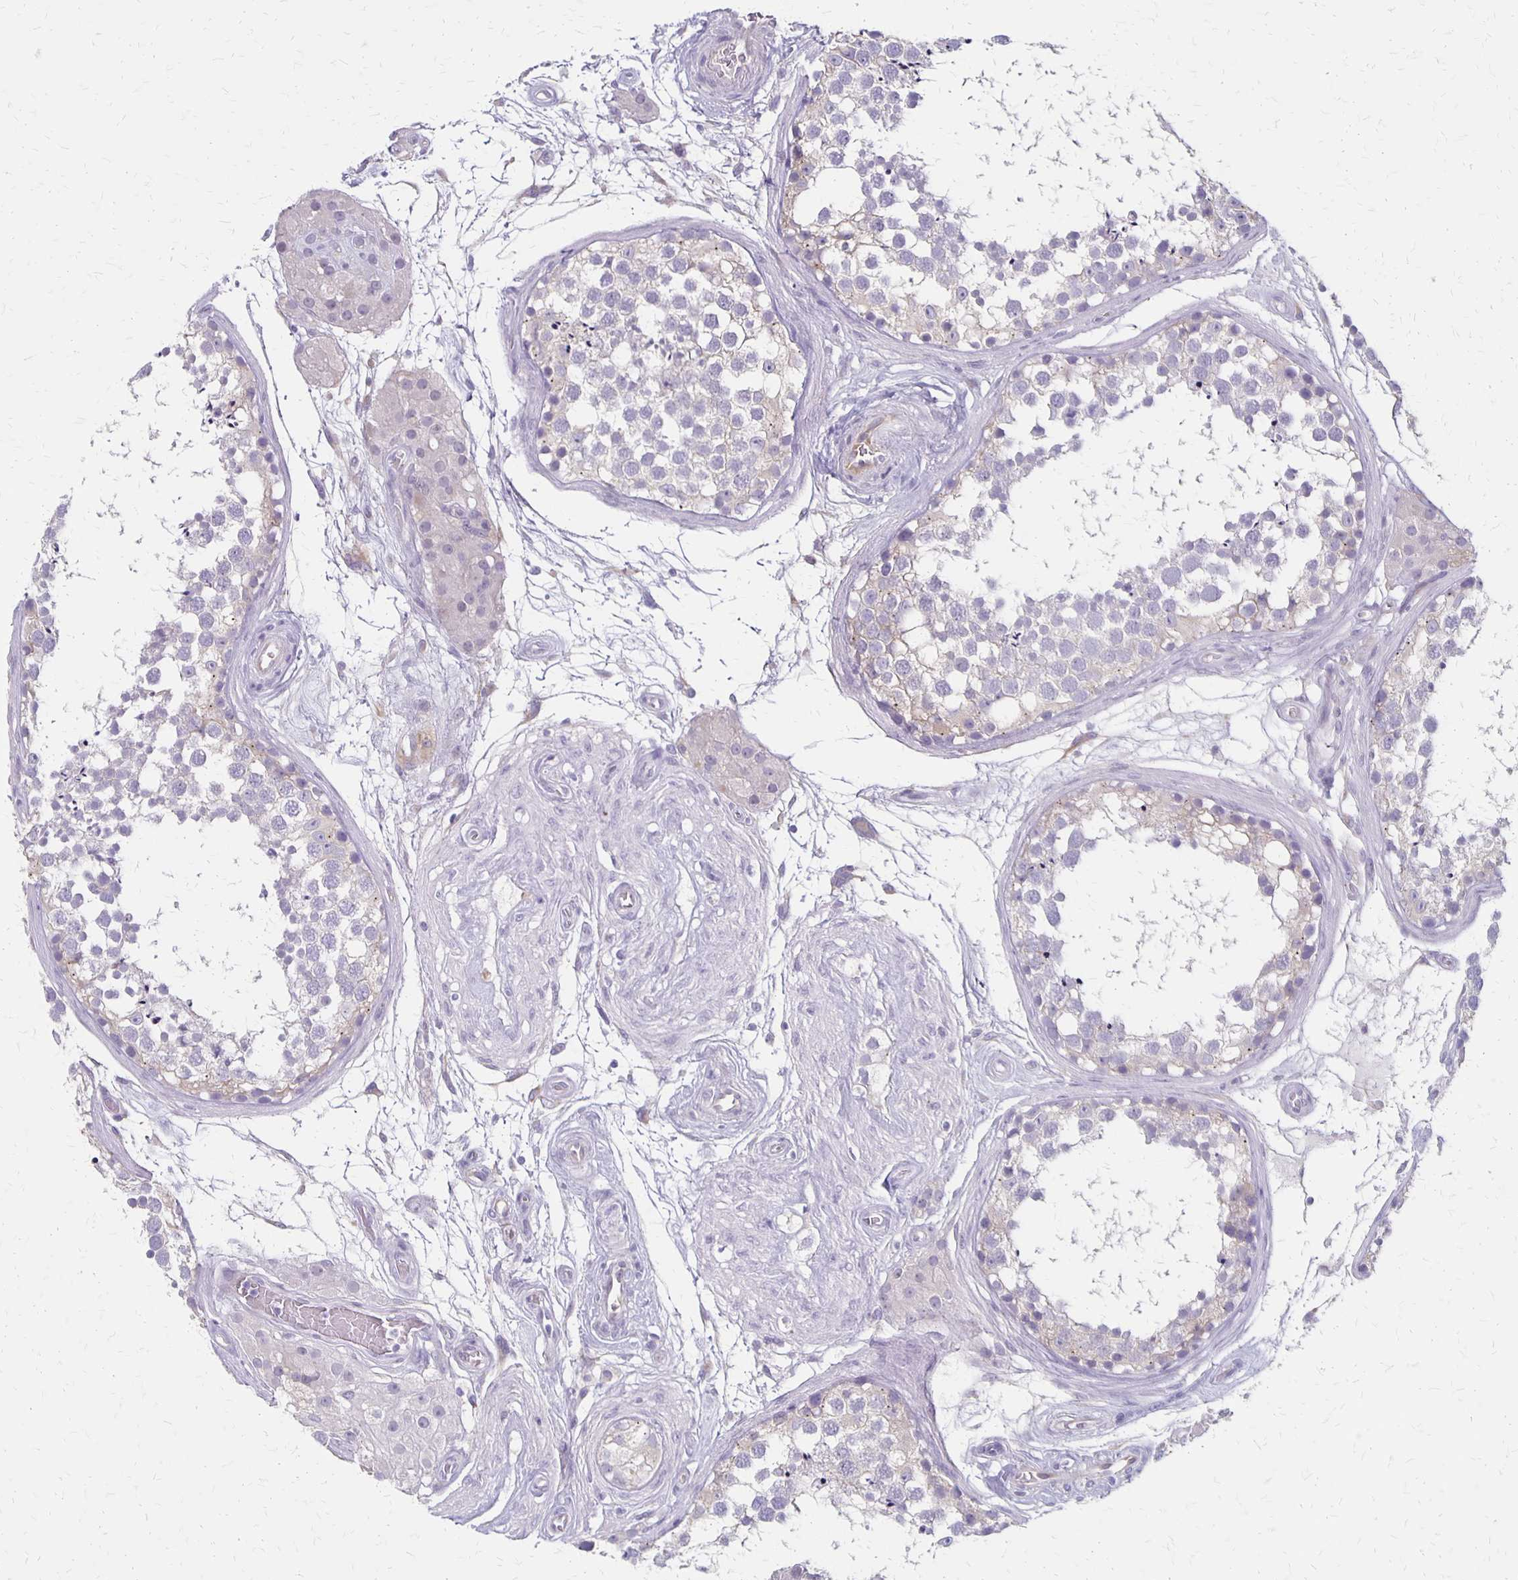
{"staining": {"intensity": "weak", "quantity": "<25%", "location": "cytoplasmic/membranous"}, "tissue": "testis", "cell_type": "Cells in seminiferous ducts", "image_type": "normal", "snomed": [{"axis": "morphology", "description": "Normal tissue, NOS"}, {"axis": "morphology", "description": "Seminoma, NOS"}, {"axis": "topography", "description": "Testis"}], "caption": "Immunohistochemical staining of unremarkable human testis displays no significant positivity in cells in seminiferous ducts.", "gene": "HOMER1", "patient": {"sex": "male", "age": 65}}